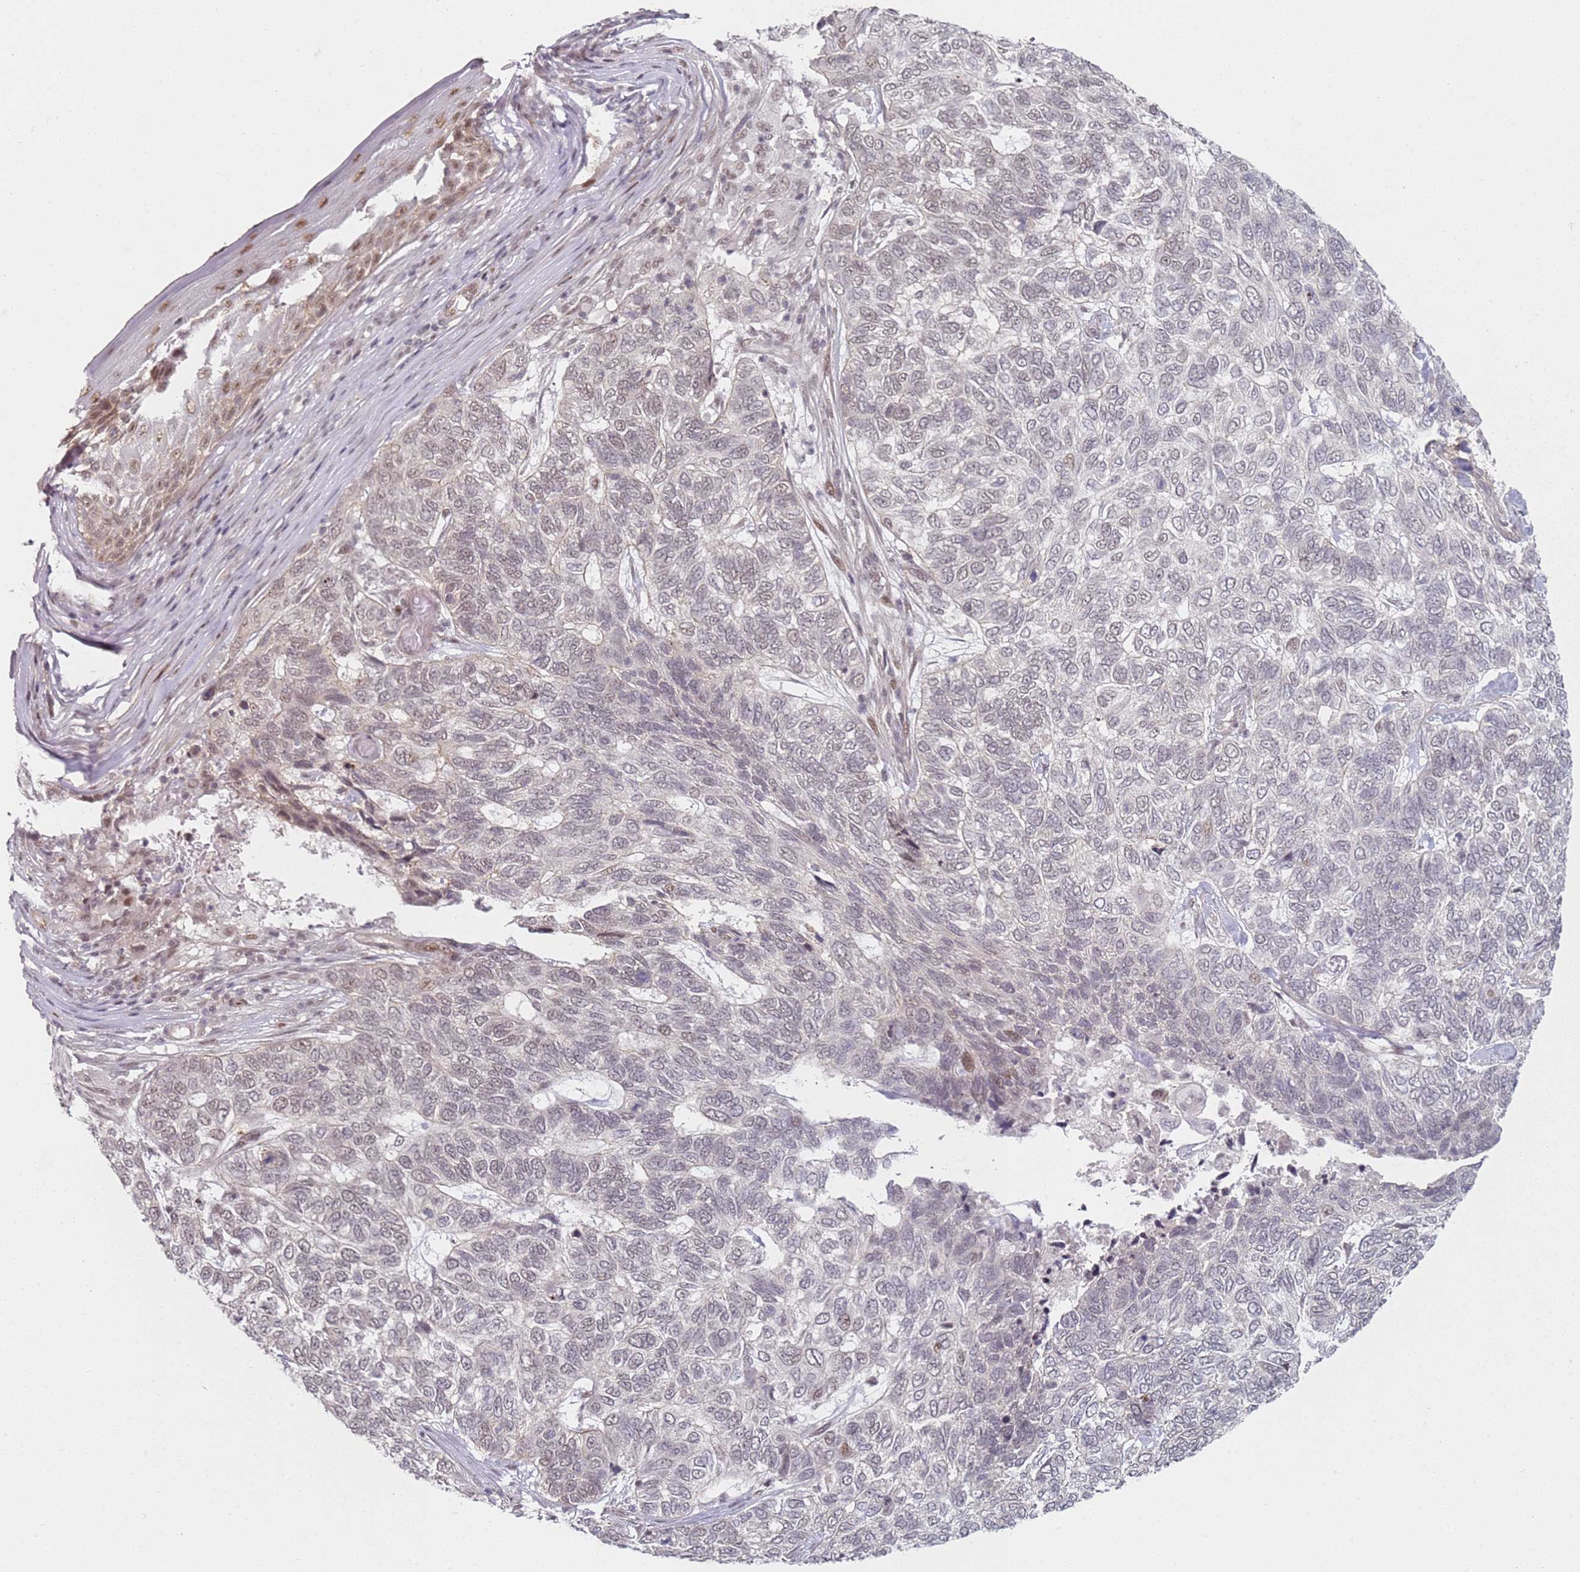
{"staining": {"intensity": "weak", "quantity": "<25%", "location": "nuclear"}, "tissue": "skin cancer", "cell_type": "Tumor cells", "image_type": "cancer", "snomed": [{"axis": "morphology", "description": "Basal cell carcinoma"}, {"axis": "topography", "description": "Skin"}], "caption": "Tumor cells show no significant protein staining in skin cancer (basal cell carcinoma).", "gene": "ATF6B", "patient": {"sex": "female", "age": 65}}